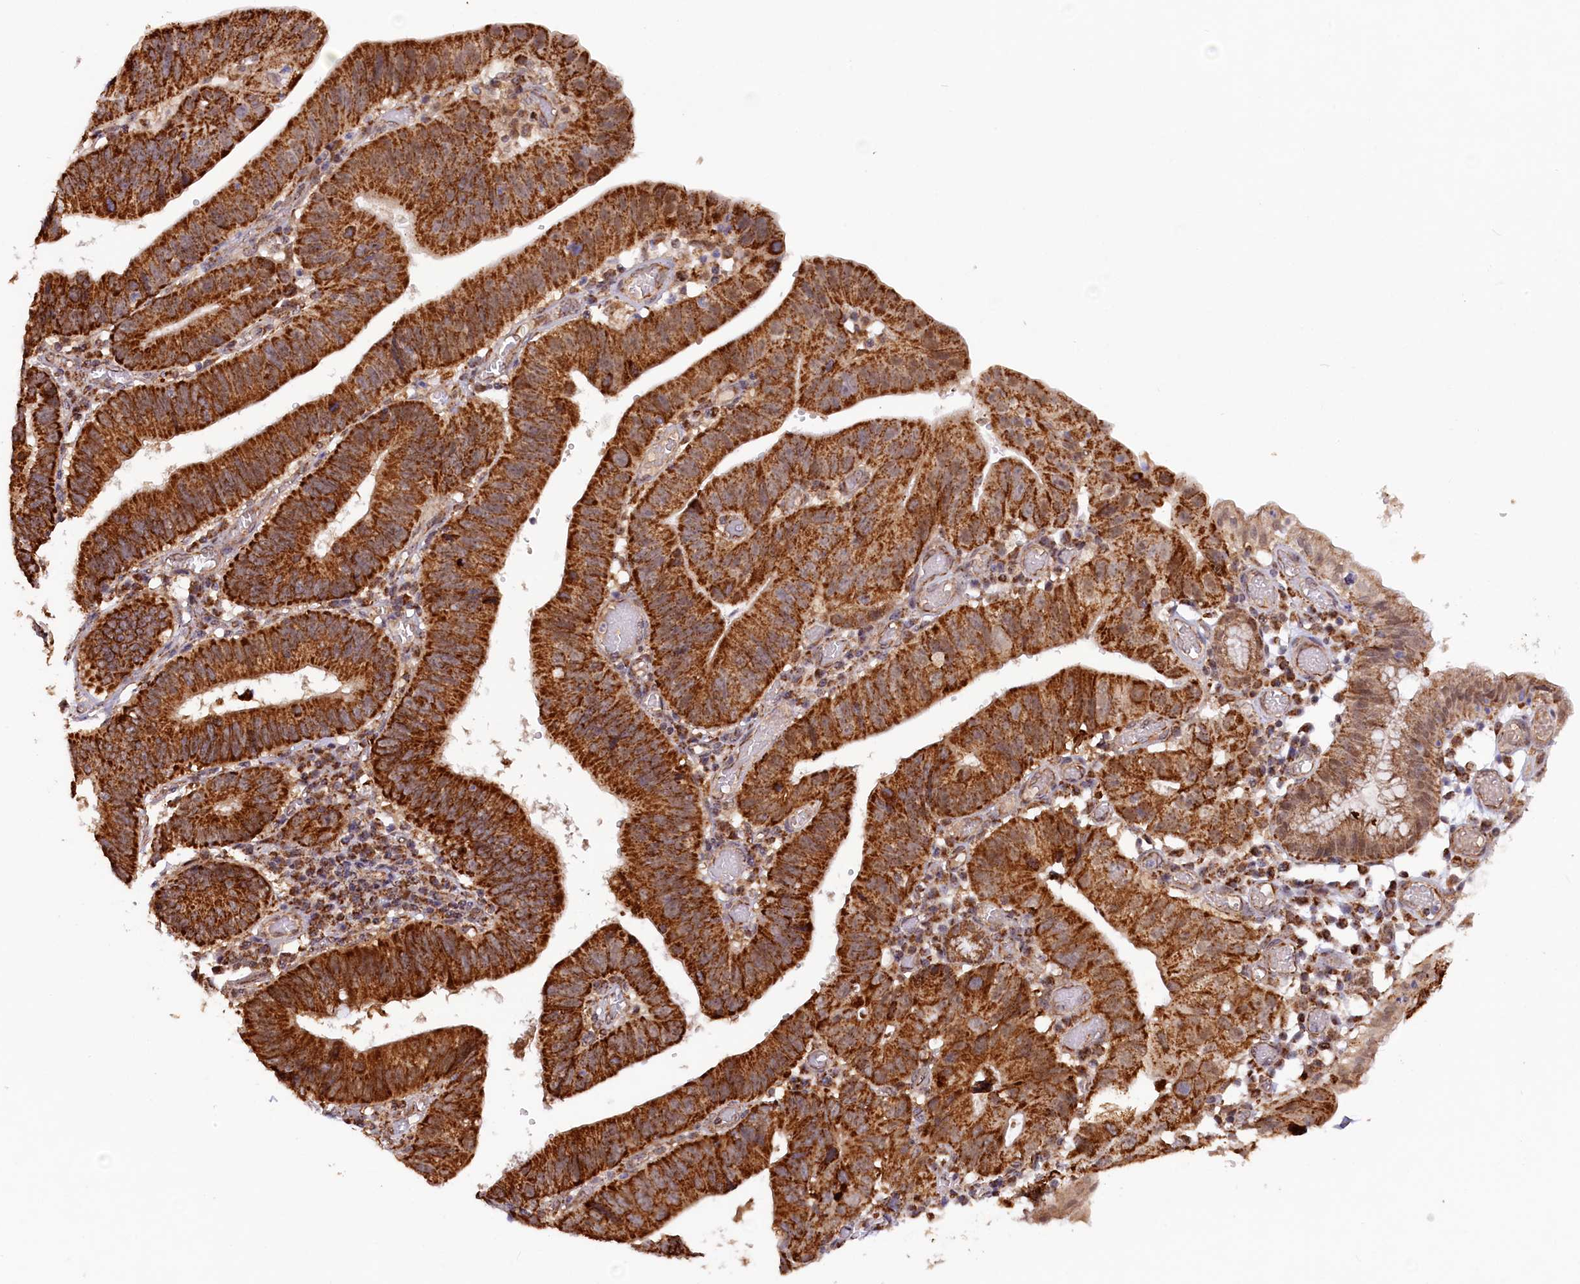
{"staining": {"intensity": "strong", "quantity": ">75%", "location": "cytoplasmic/membranous"}, "tissue": "stomach cancer", "cell_type": "Tumor cells", "image_type": "cancer", "snomed": [{"axis": "morphology", "description": "Adenocarcinoma, NOS"}, {"axis": "topography", "description": "Stomach"}], "caption": "The histopathology image reveals a brown stain indicating the presence of a protein in the cytoplasmic/membranous of tumor cells in stomach cancer. The staining was performed using DAB, with brown indicating positive protein expression. Nuclei are stained blue with hematoxylin.", "gene": "DUS3L", "patient": {"sex": "male", "age": 59}}